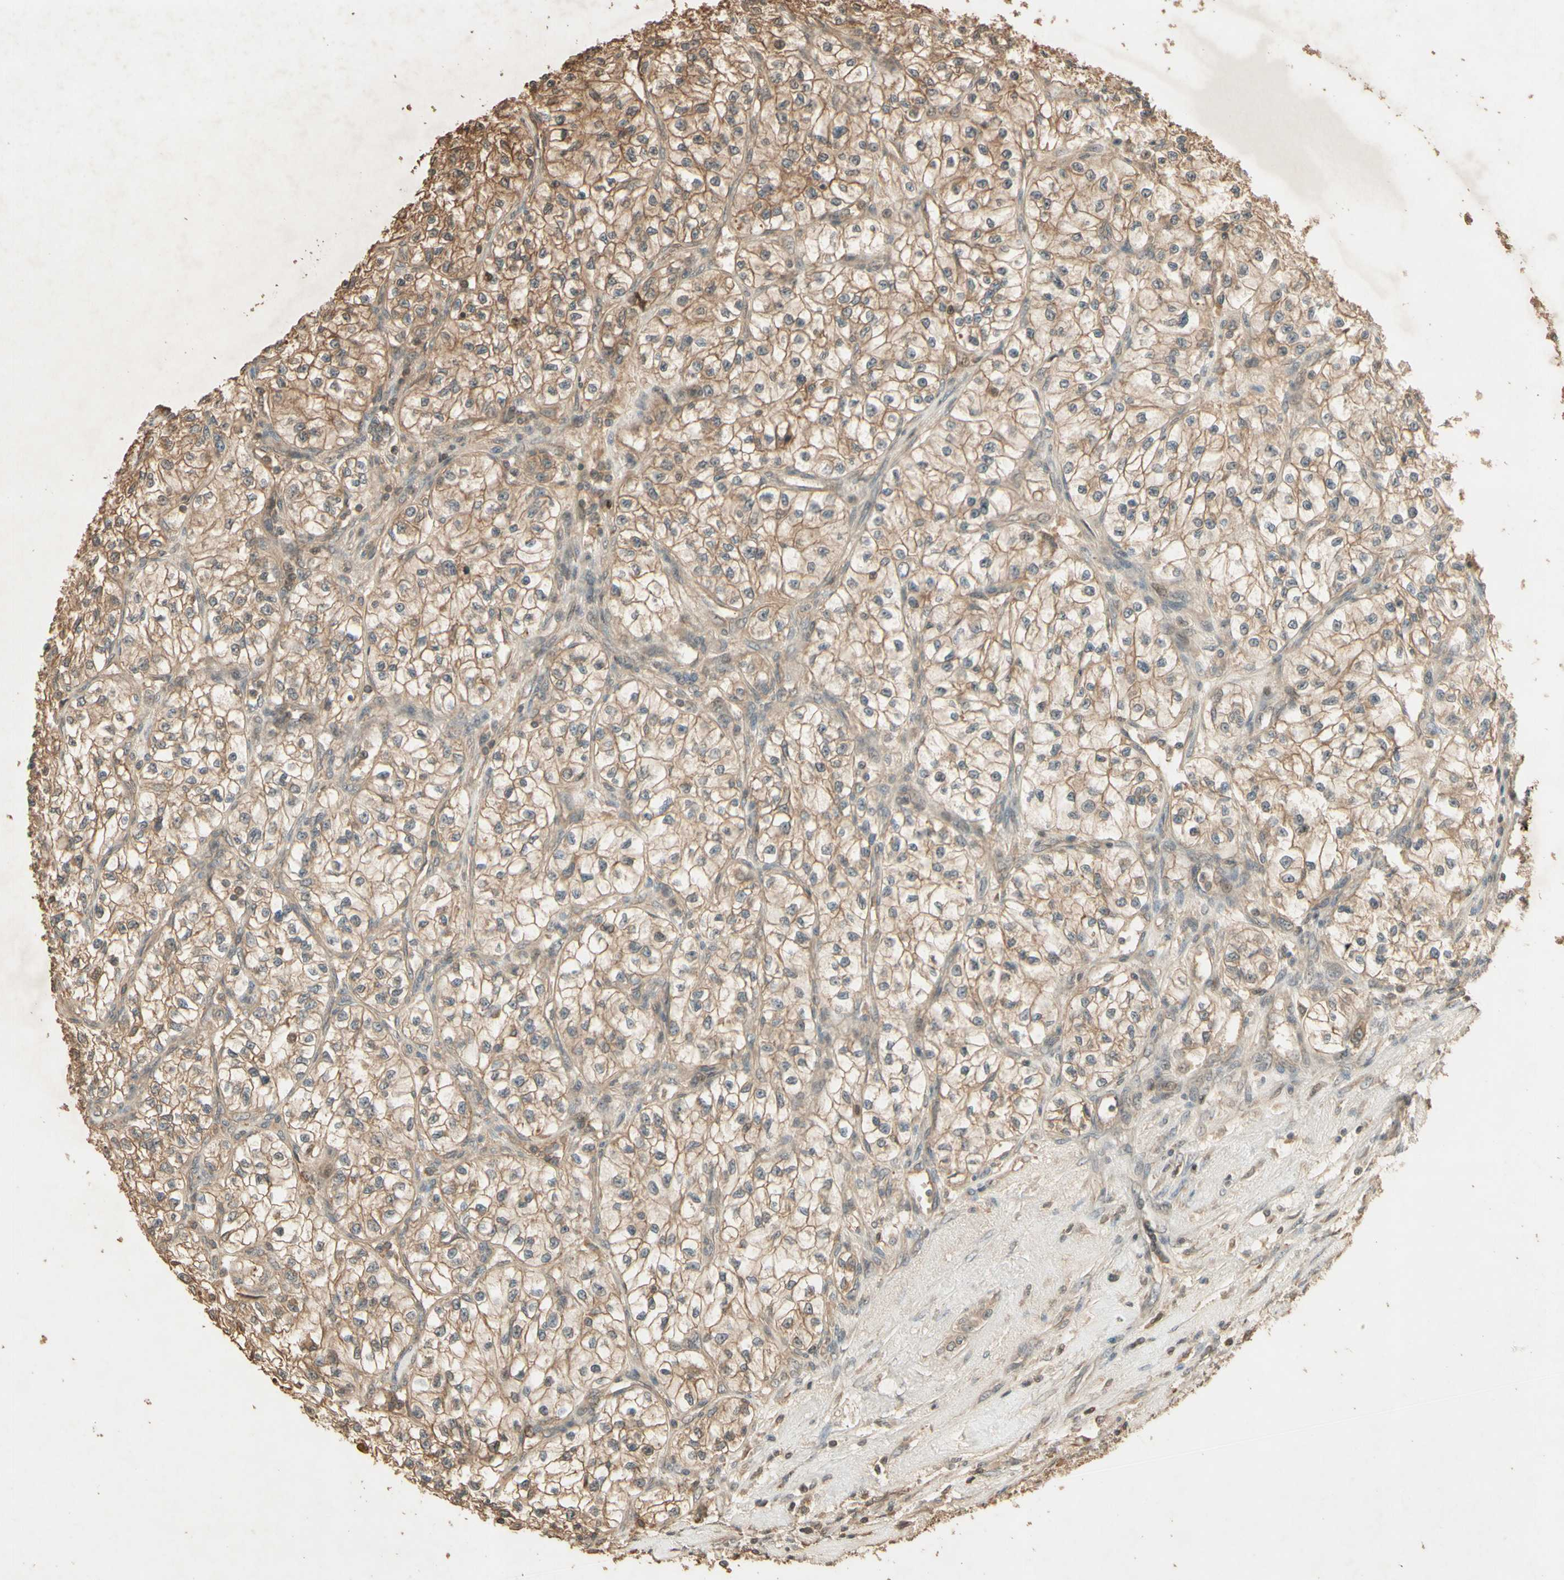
{"staining": {"intensity": "moderate", "quantity": ">75%", "location": "cytoplasmic/membranous"}, "tissue": "renal cancer", "cell_type": "Tumor cells", "image_type": "cancer", "snomed": [{"axis": "morphology", "description": "Adenocarcinoma, NOS"}, {"axis": "topography", "description": "Kidney"}], "caption": "This micrograph displays immunohistochemistry (IHC) staining of human adenocarcinoma (renal), with medium moderate cytoplasmic/membranous staining in about >75% of tumor cells.", "gene": "SMAD9", "patient": {"sex": "female", "age": 57}}